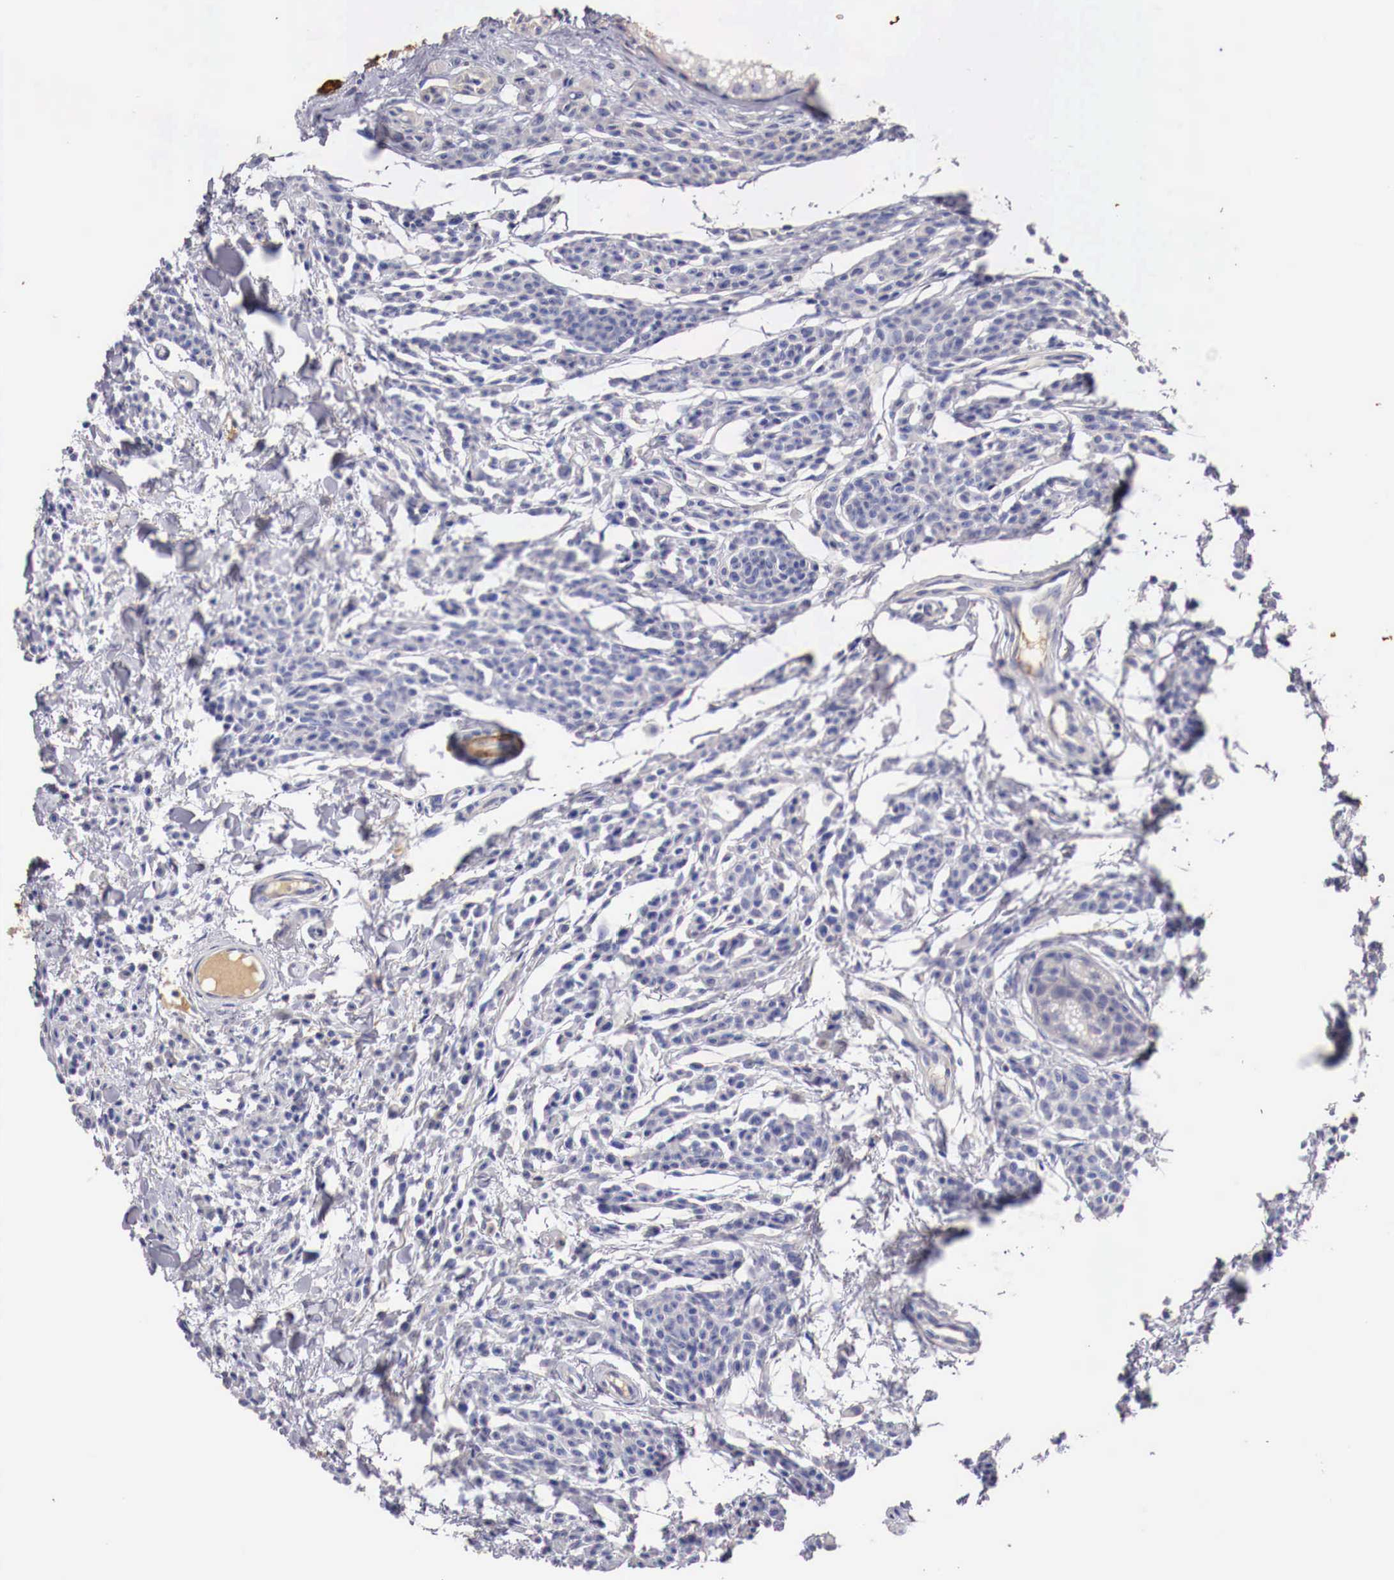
{"staining": {"intensity": "moderate", "quantity": "<25%", "location": "cytoplasmic/membranous"}, "tissue": "melanoma", "cell_type": "Tumor cells", "image_type": "cancer", "snomed": [{"axis": "morphology", "description": "Malignant melanoma, NOS"}, {"axis": "topography", "description": "Skin"}], "caption": "DAB immunohistochemical staining of melanoma exhibits moderate cytoplasmic/membranous protein expression in about <25% of tumor cells. (DAB IHC, brown staining for protein, blue staining for nuclei).", "gene": "PITPNA", "patient": {"sex": "female", "age": 52}}